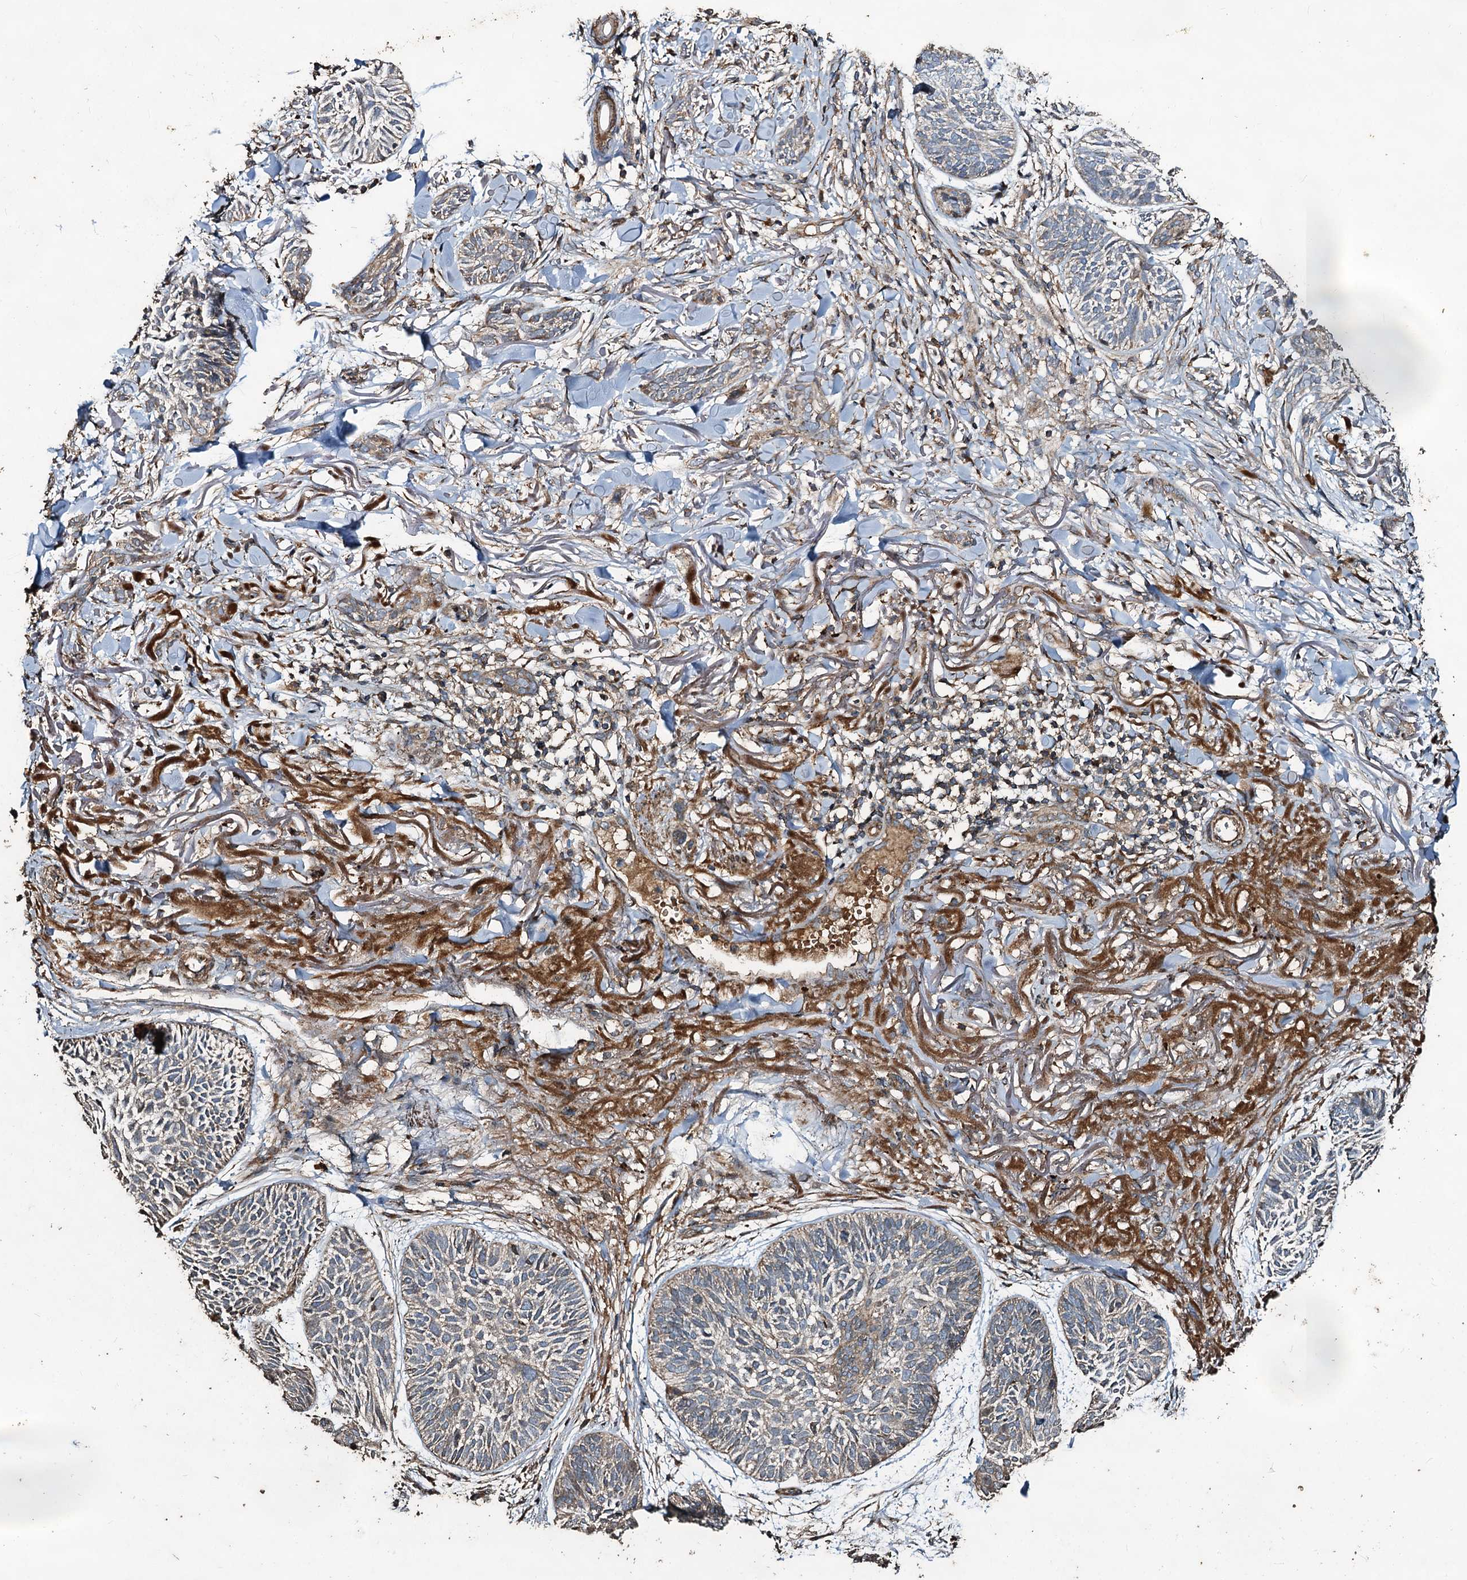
{"staining": {"intensity": "negative", "quantity": "none", "location": "none"}, "tissue": "skin cancer", "cell_type": "Tumor cells", "image_type": "cancer", "snomed": [{"axis": "morphology", "description": "Normal tissue, NOS"}, {"axis": "morphology", "description": "Basal cell carcinoma"}, {"axis": "topography", "description": "Skin"}], "caption": "Tumor cells are negative for brown protein staining in basal cell carcinoma (skin).", "gene": "NOTCH2NLA", "patient": {"sex": "male", "age": 66}}